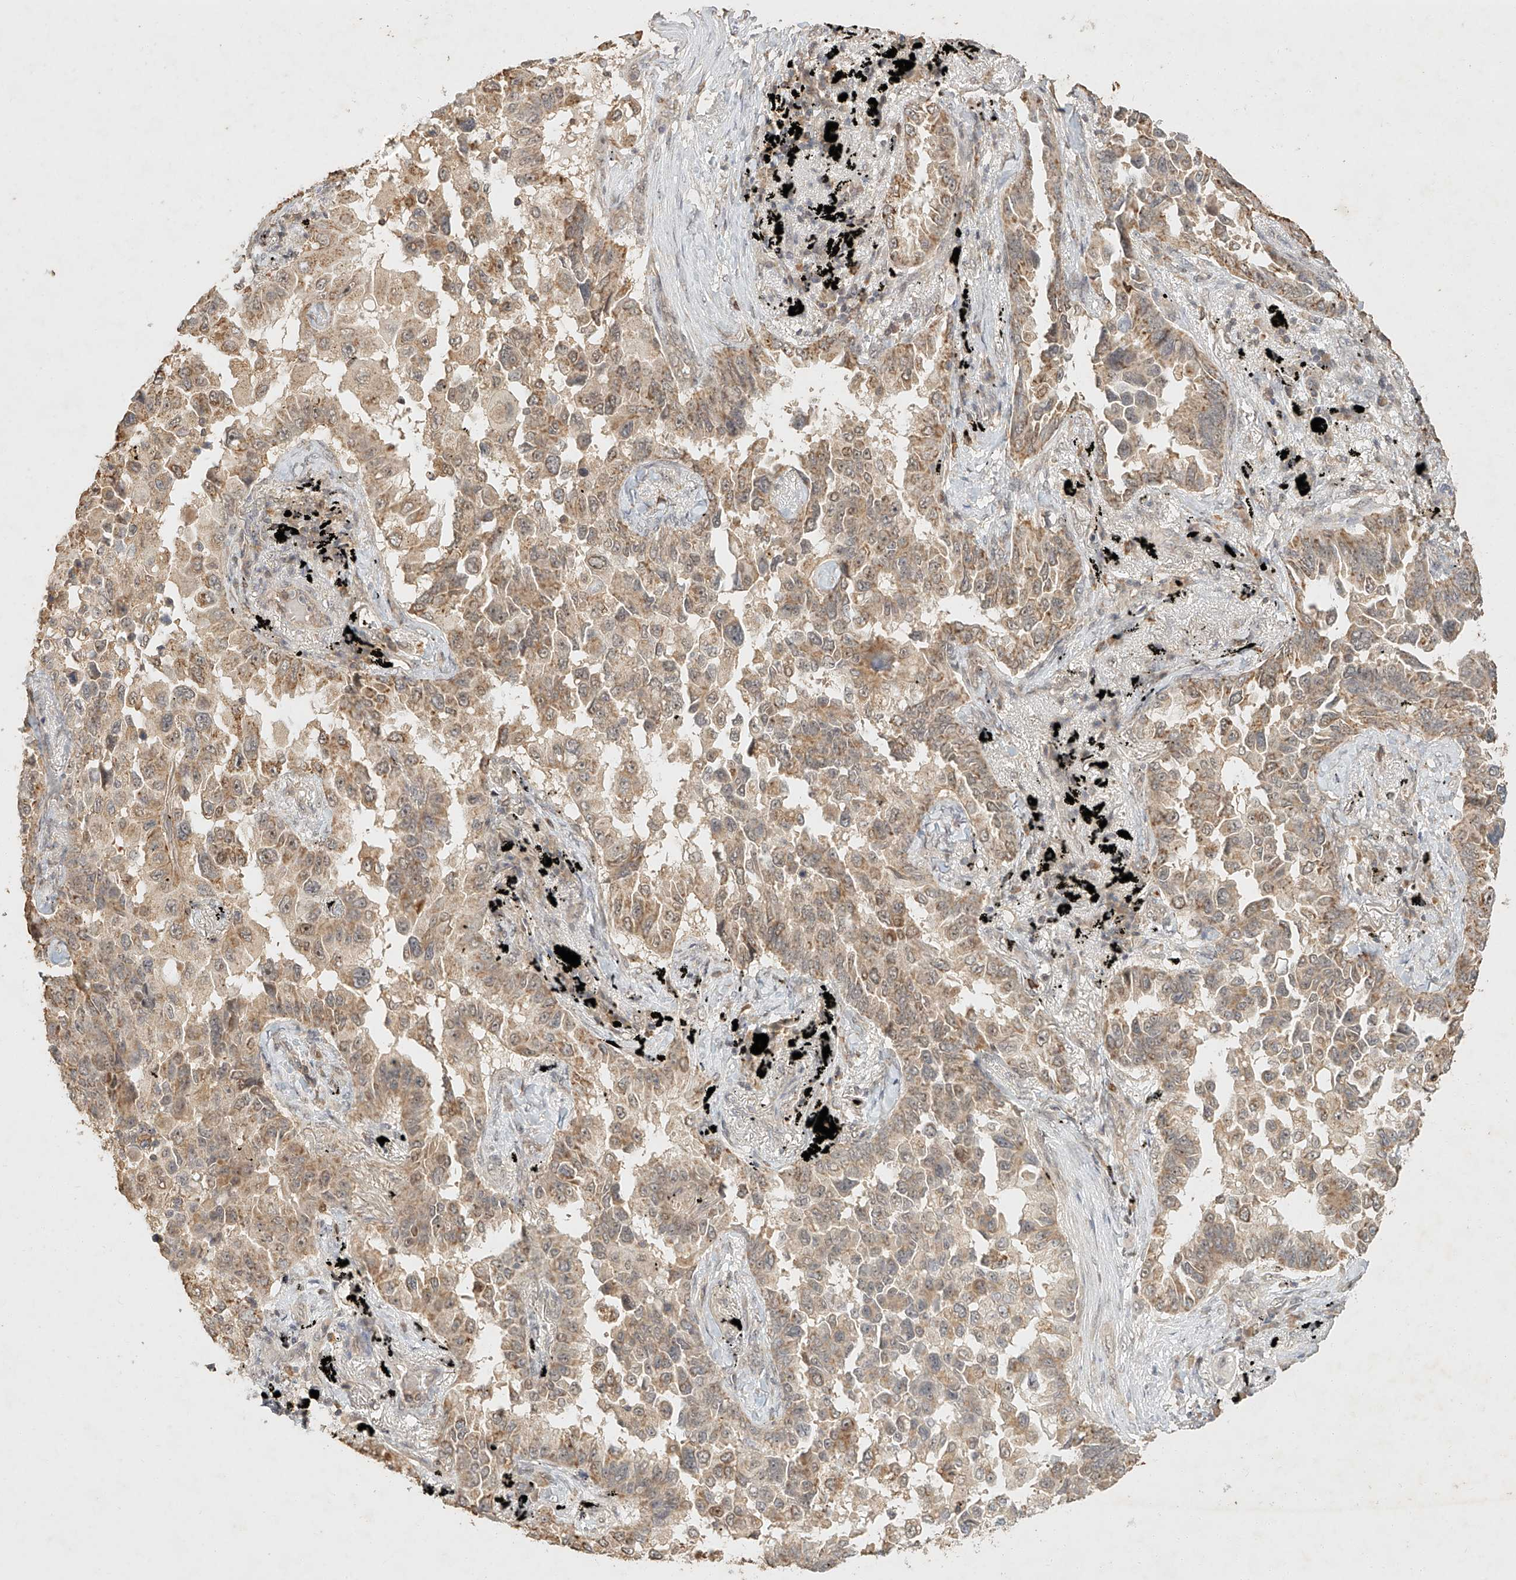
{"staining": {"intensity": "moderate", "quantity": ">75%", "location": "cytoplasmic/membranous"}, "tissue": "lung cancer", "cell_type": "Tumor cells", "image_type": "cancer", "snomed": [{"axis": "morphology", "description": "Adenocarcinoma, NOS"}, {"axis": "topography", "description": "Lung"}], "caption": "Immunohistochemistry (IHC) staining of lung cancer, which shows medium levels of moderate cytoplasmic/membranous expression in approximately >75% of tumor cells indicating moderate cytoplasmic/membranous protein expression. The staining was performed using DAB (brown) for protein detection and nuclei were counterstained in hematoxylin (blue).", "gene": "CXorf58", "patient": {"sex": "female", "age": 67}}